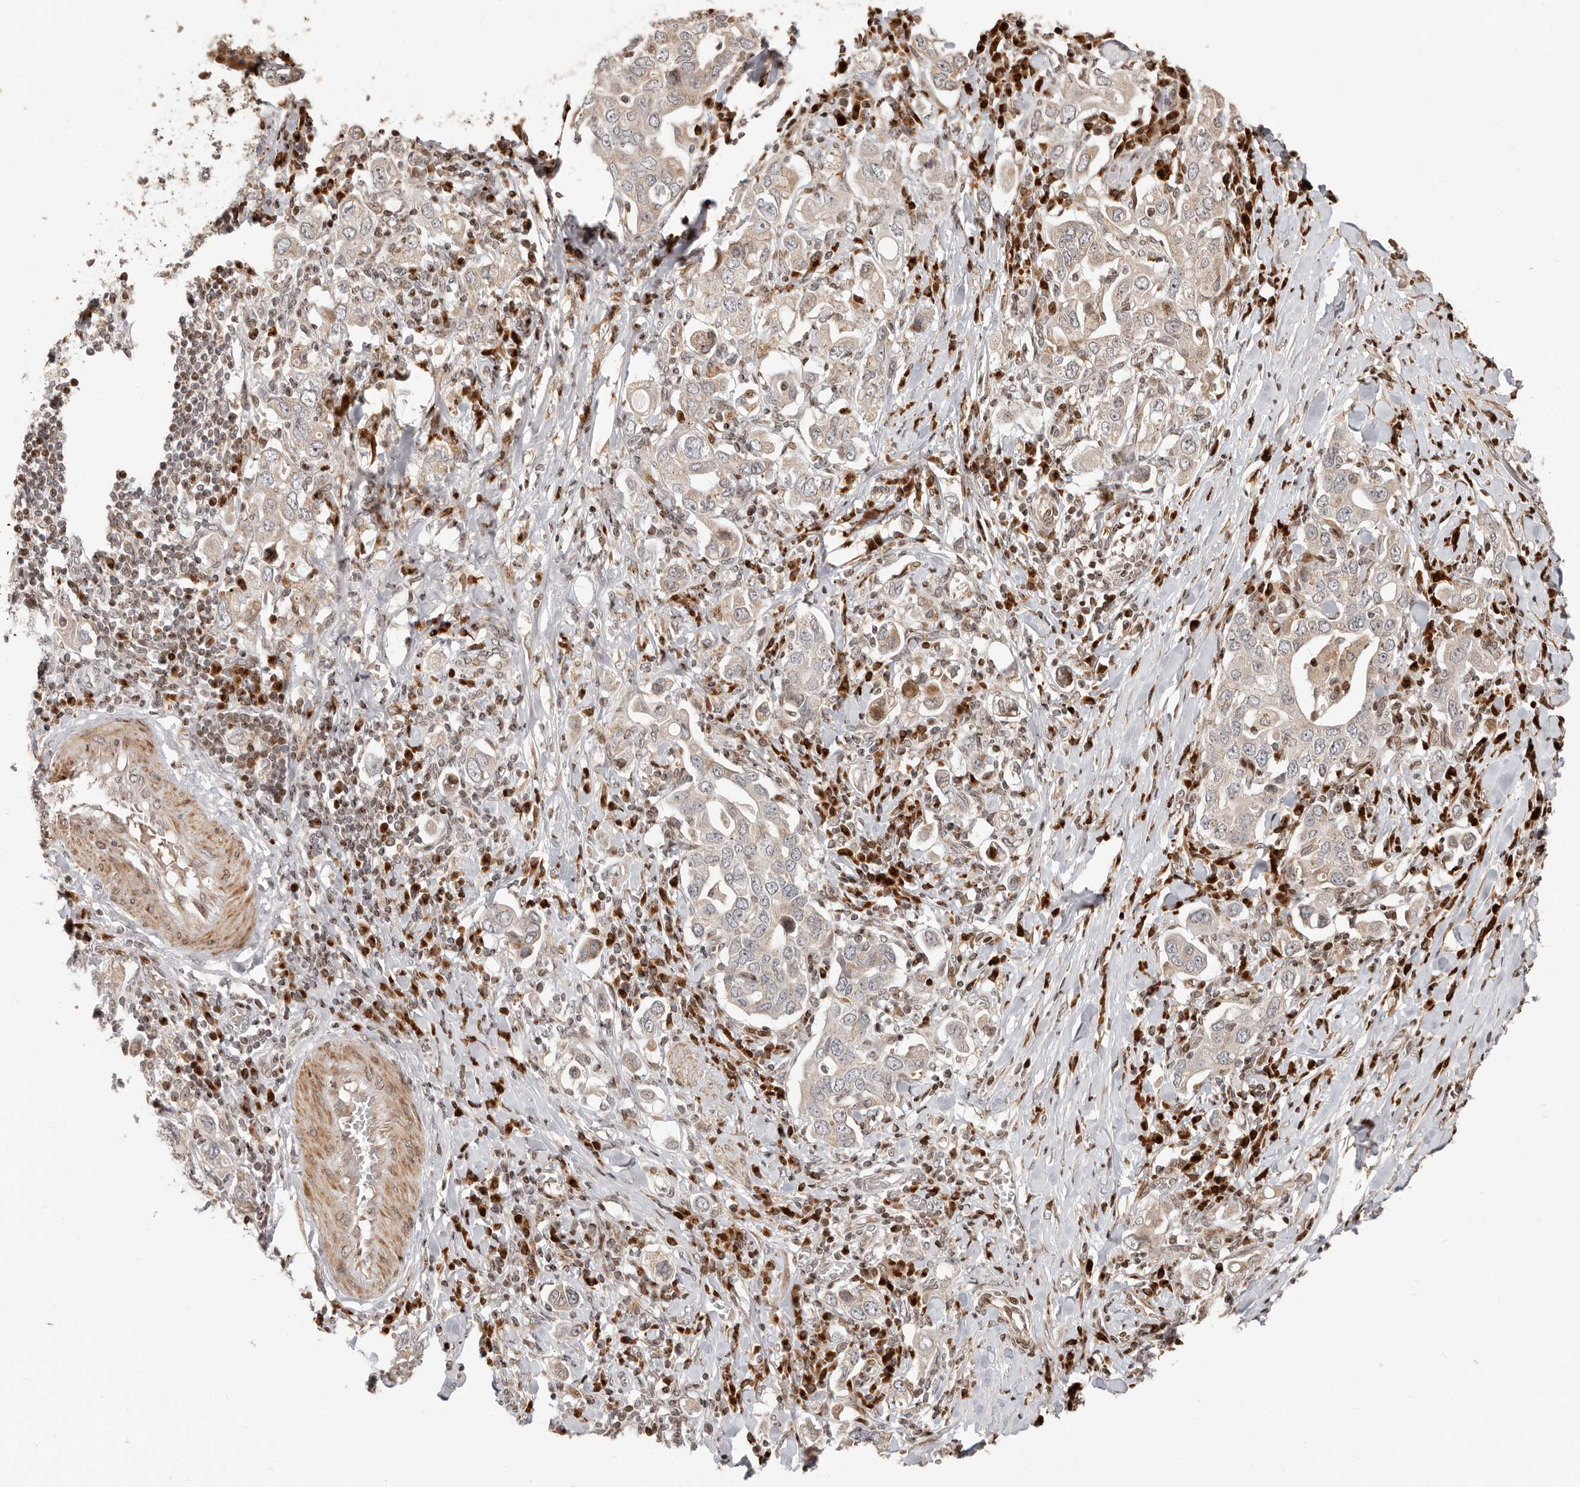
{"staining": {"intensity": "weak", "quantity": "25%-75%", "location": "cytoplasmic/membranous,nuclear"}, "tissue": "stomach cancer", "cell_type": "Tumor cells", "image_type": "cancer", "snomed": [{"axis": "morphology", "description": "Adenocarcinoma, NOS"}, {"axis": "topography", "description": "Stomach, upper"}], "caption": "The immunohistochemical stain highlights weak cytoplasmic/membranous and nuclear staining in tumor cells of adenocarcinoma (stomach) tissue.", "gene": "TRIM4", "patient": {"sex": "male", "age": 62}}